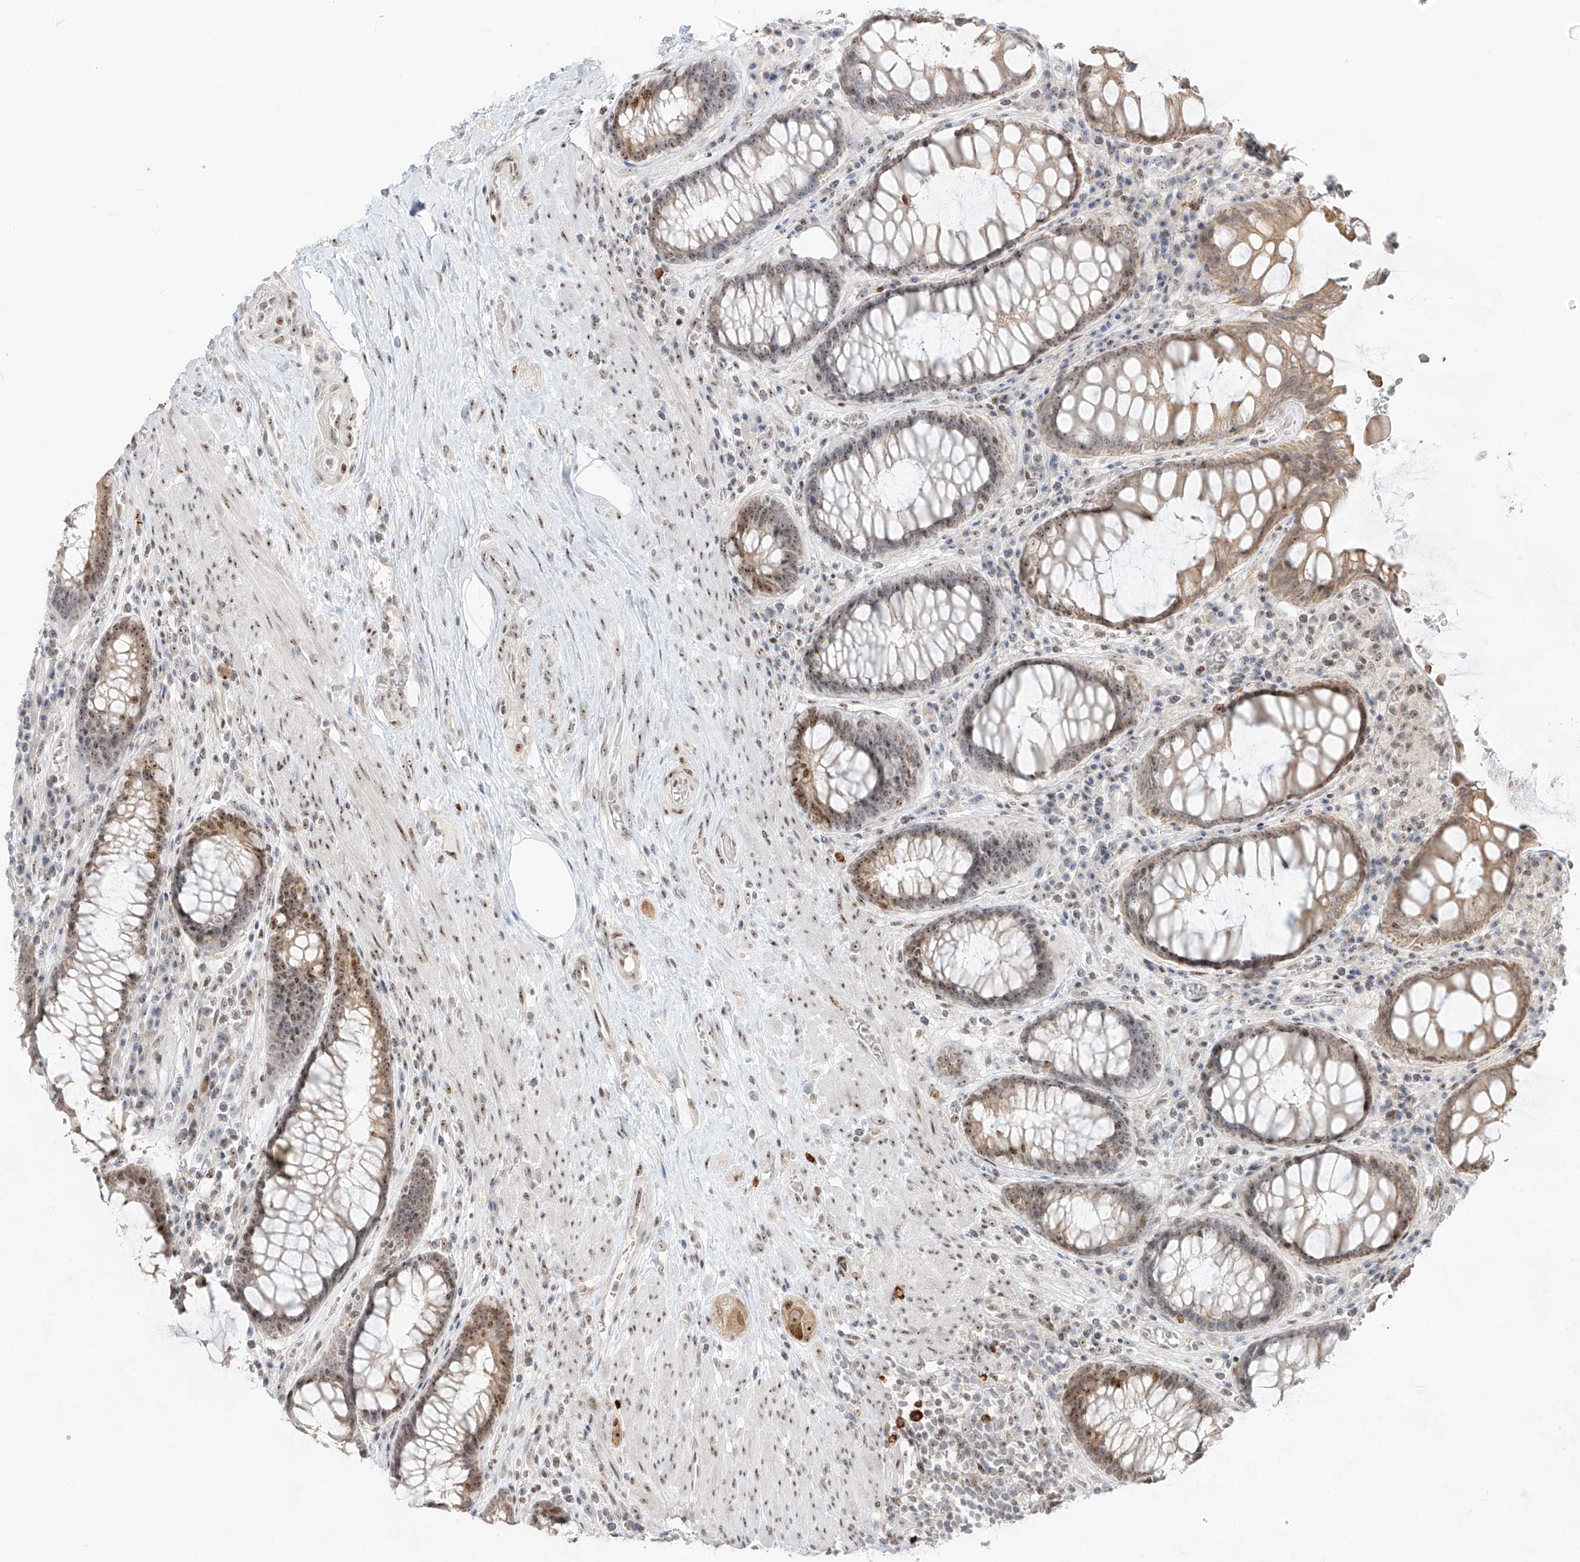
{"staining": {"intensity": "weak", "quantity": "25%-75%", "location": "cytoplasmic/membranous,nuclear"}, "tissue": "rectum", "cell_type": "Glandular cells", "image_type": "normal", "snomed": [{"axis": "morphology", "description": "Normal tissue, NOS"}, {"axis": "topography", "description": "Rectum"}], "caption": "High-magnification brightfield microscopy of normal rectum stained with DAB (brown) and counterstained with hematoxylin (blue). glandular cells exhibit weak cytoplasmic/membranous,nuclear positivity is appreciated in approximately25%-75% of cells.", "gene": "ZNF512", "patient": {"sex": "male", "age": 64}}